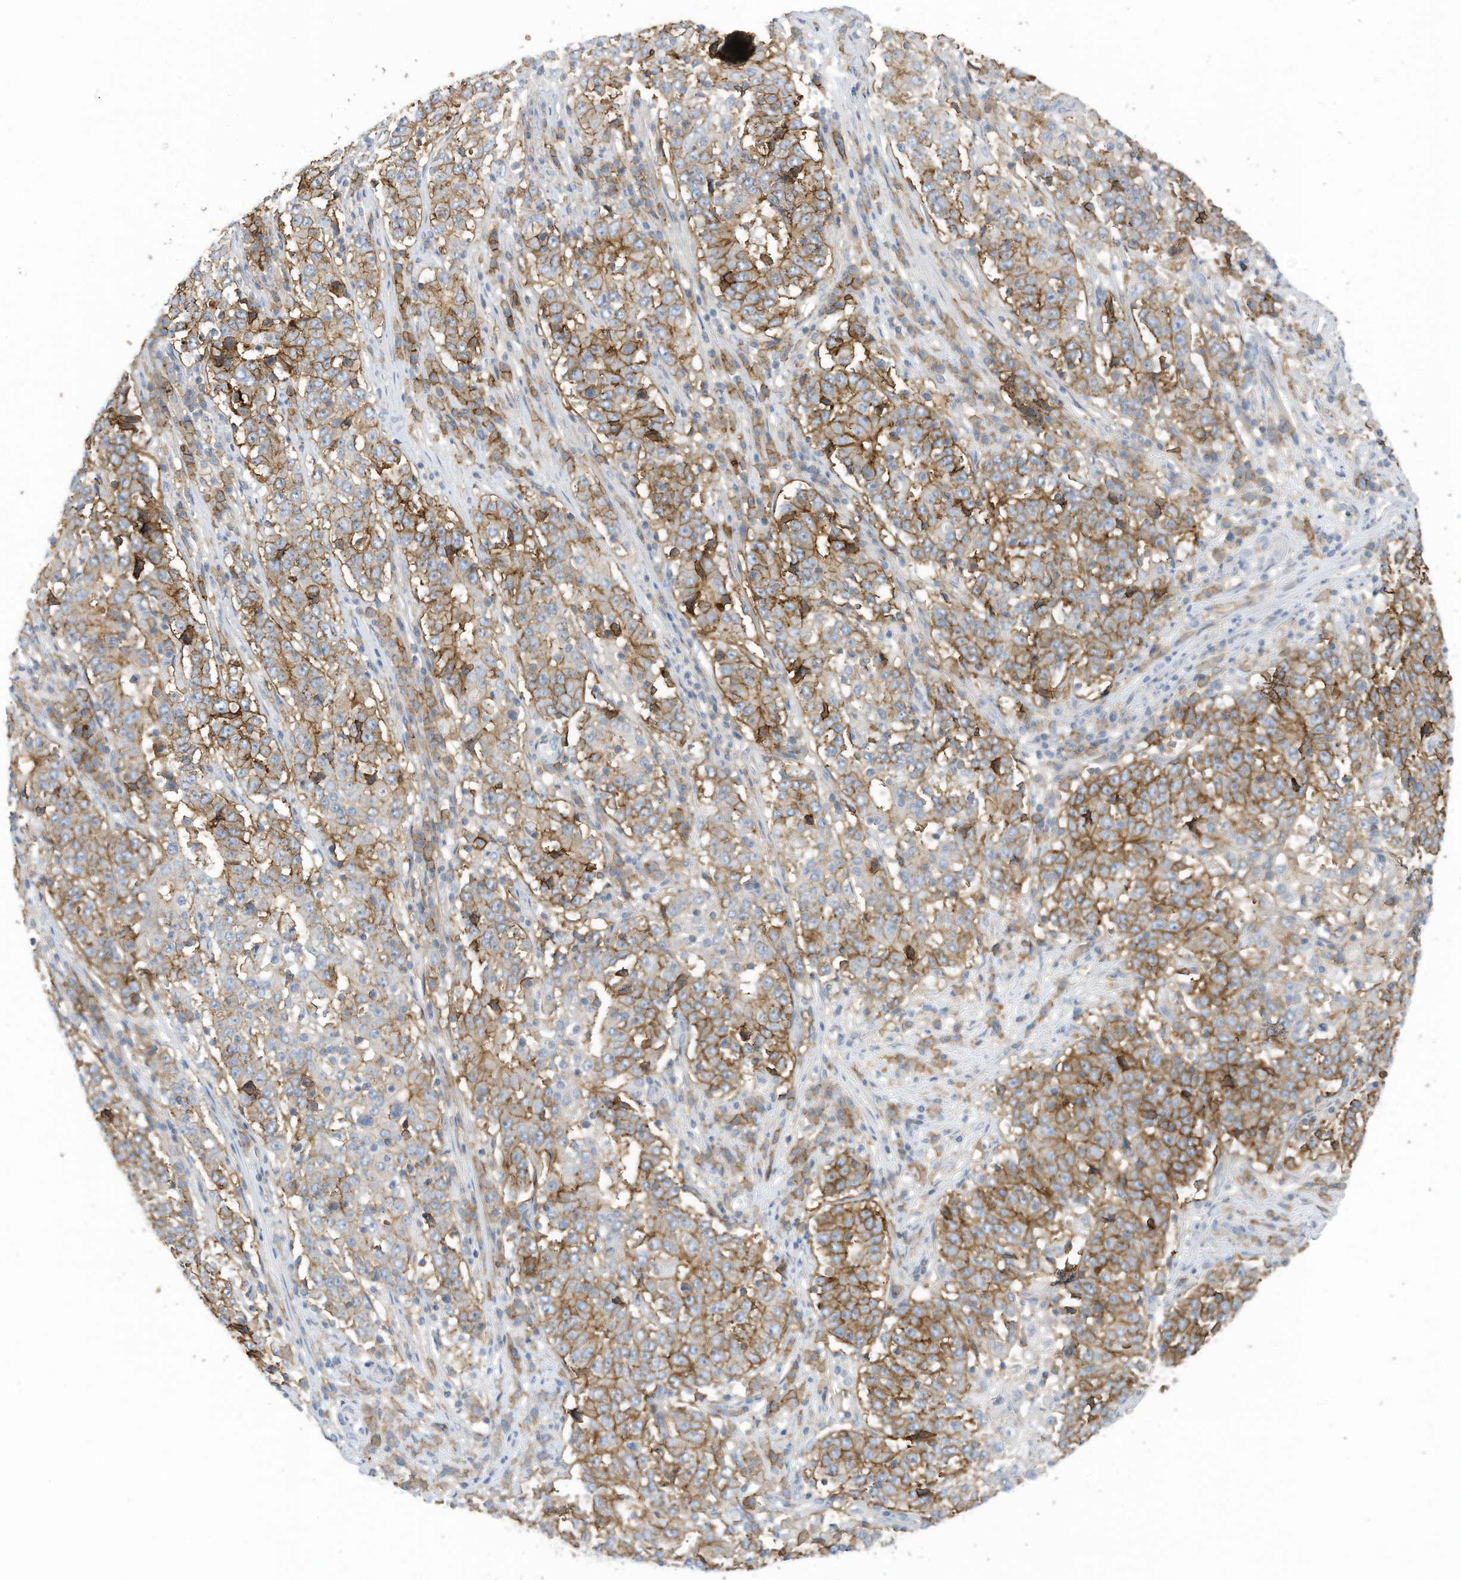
{"staining": {"intensity": "moderate", "quantity": ">75%", "location": "cytoplasmic/membranous"}, "tissue": "stomach cancer", "cell_type": "Tumor cells", "image_type": "cancer", "snomed": [{"axis": "morphology", "description": "Adenocarcinoma, NOS"}, {"axis": "topography", "description": "Stomach"}], "caption": "Immunohistochemistry (IHC) of stomach cancer demonstrates medium levels of moderate cytoplasmic/membranous positivity in about >75% of tumor cells.", "gene": "SLC1A5", "patient": {"sex": "male", "age": 59}}